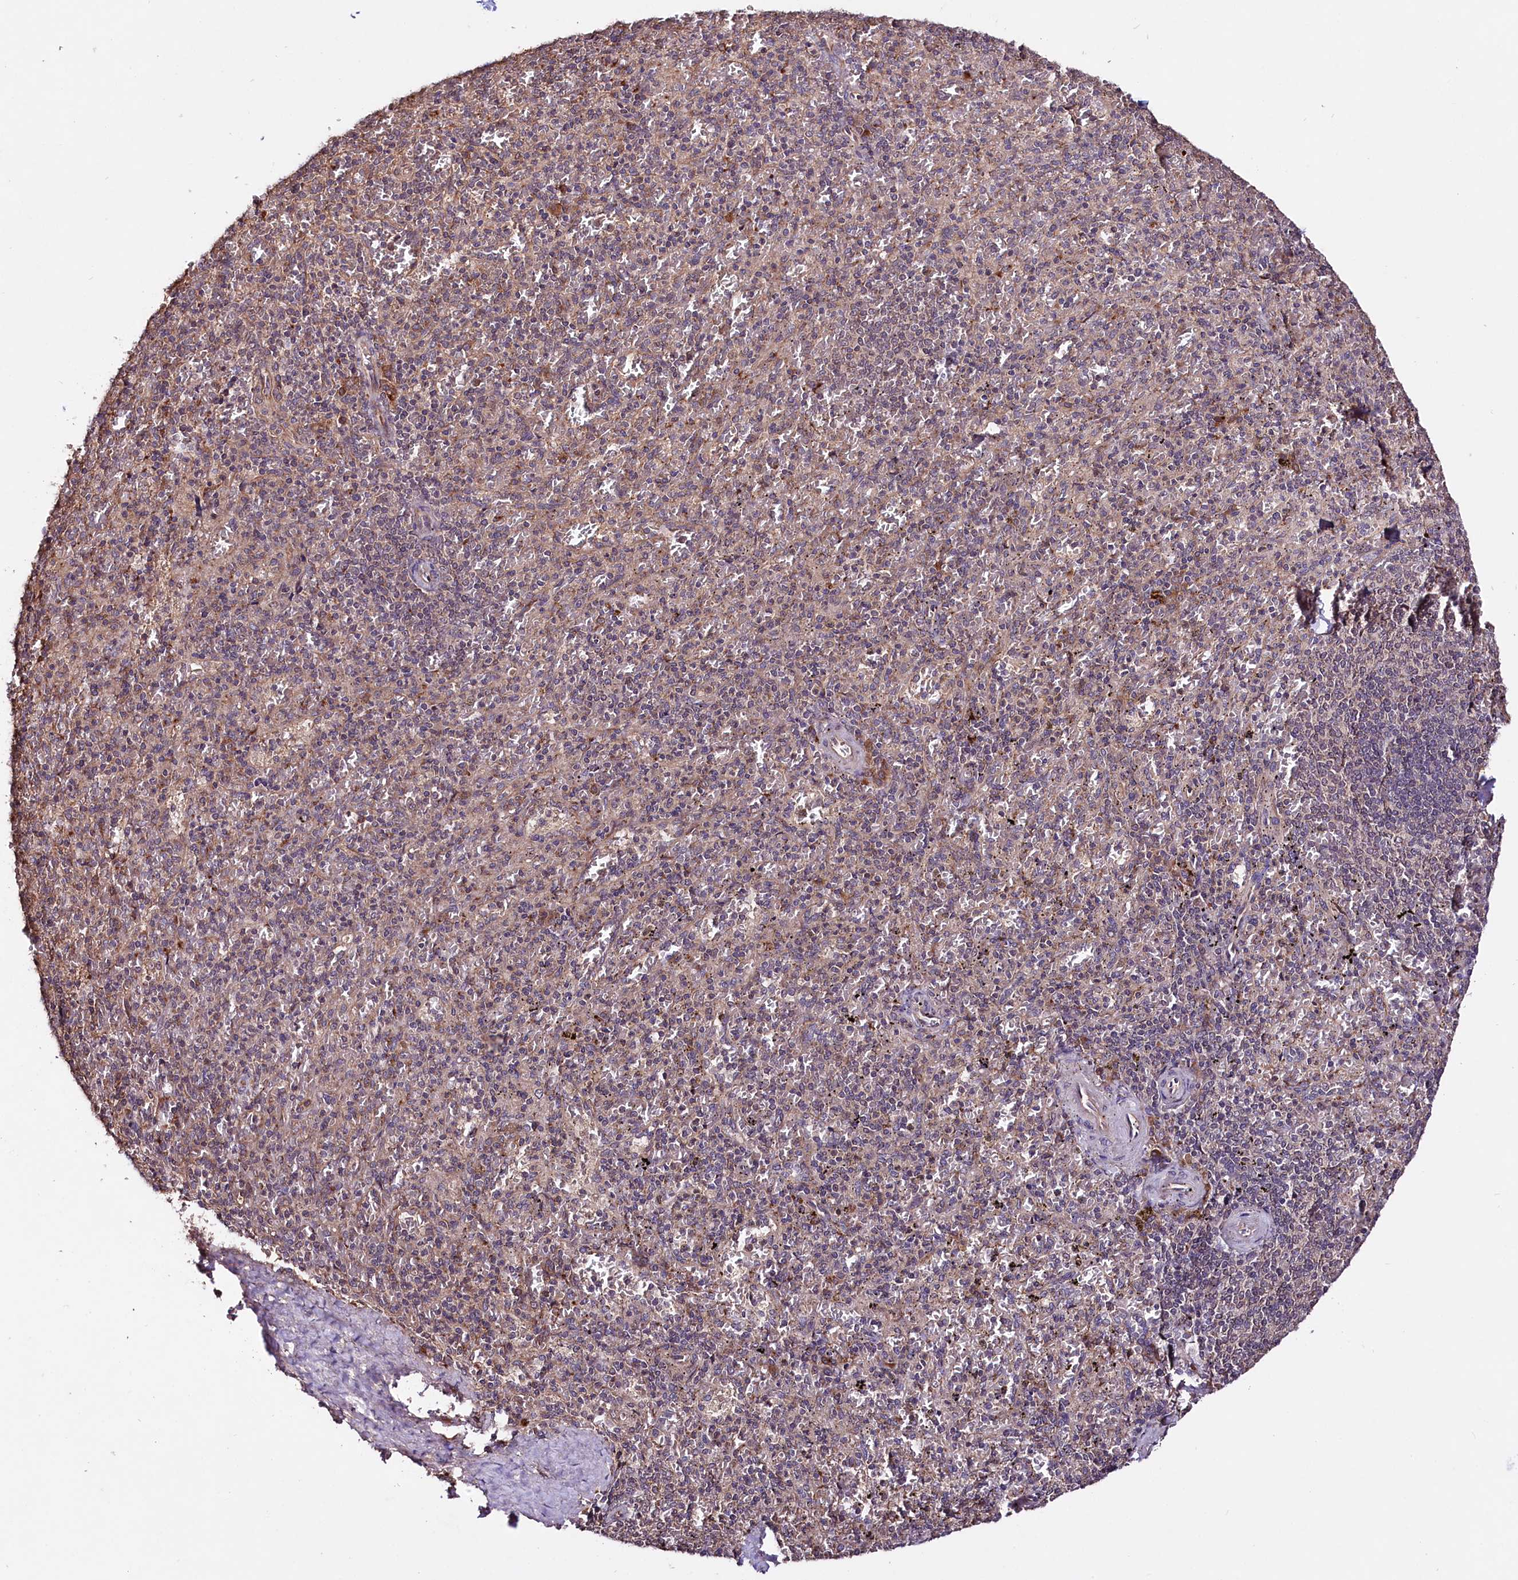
{"staining": {"intensity": "moderate", "quantity": "<25%", "location": "cytoplasmic/membranous"}, "tissue": "spleen", "cell_type": "Cells in red pulp", "image_type": "normal", "snomed": [{"axis": "morphology", "description": "Normal tissue, NOS"}, {"axis": "topography", "description": "Spleen"}], "caption": "The micrograph exhibits immunohistochemical staining of normal spleen. There is moderate cytoplasmic/membranous expression is seen in approximately <25% of cells in red pulp.", "gene": "TNPO3", "patient": {"sex": "male", "age": 82}}